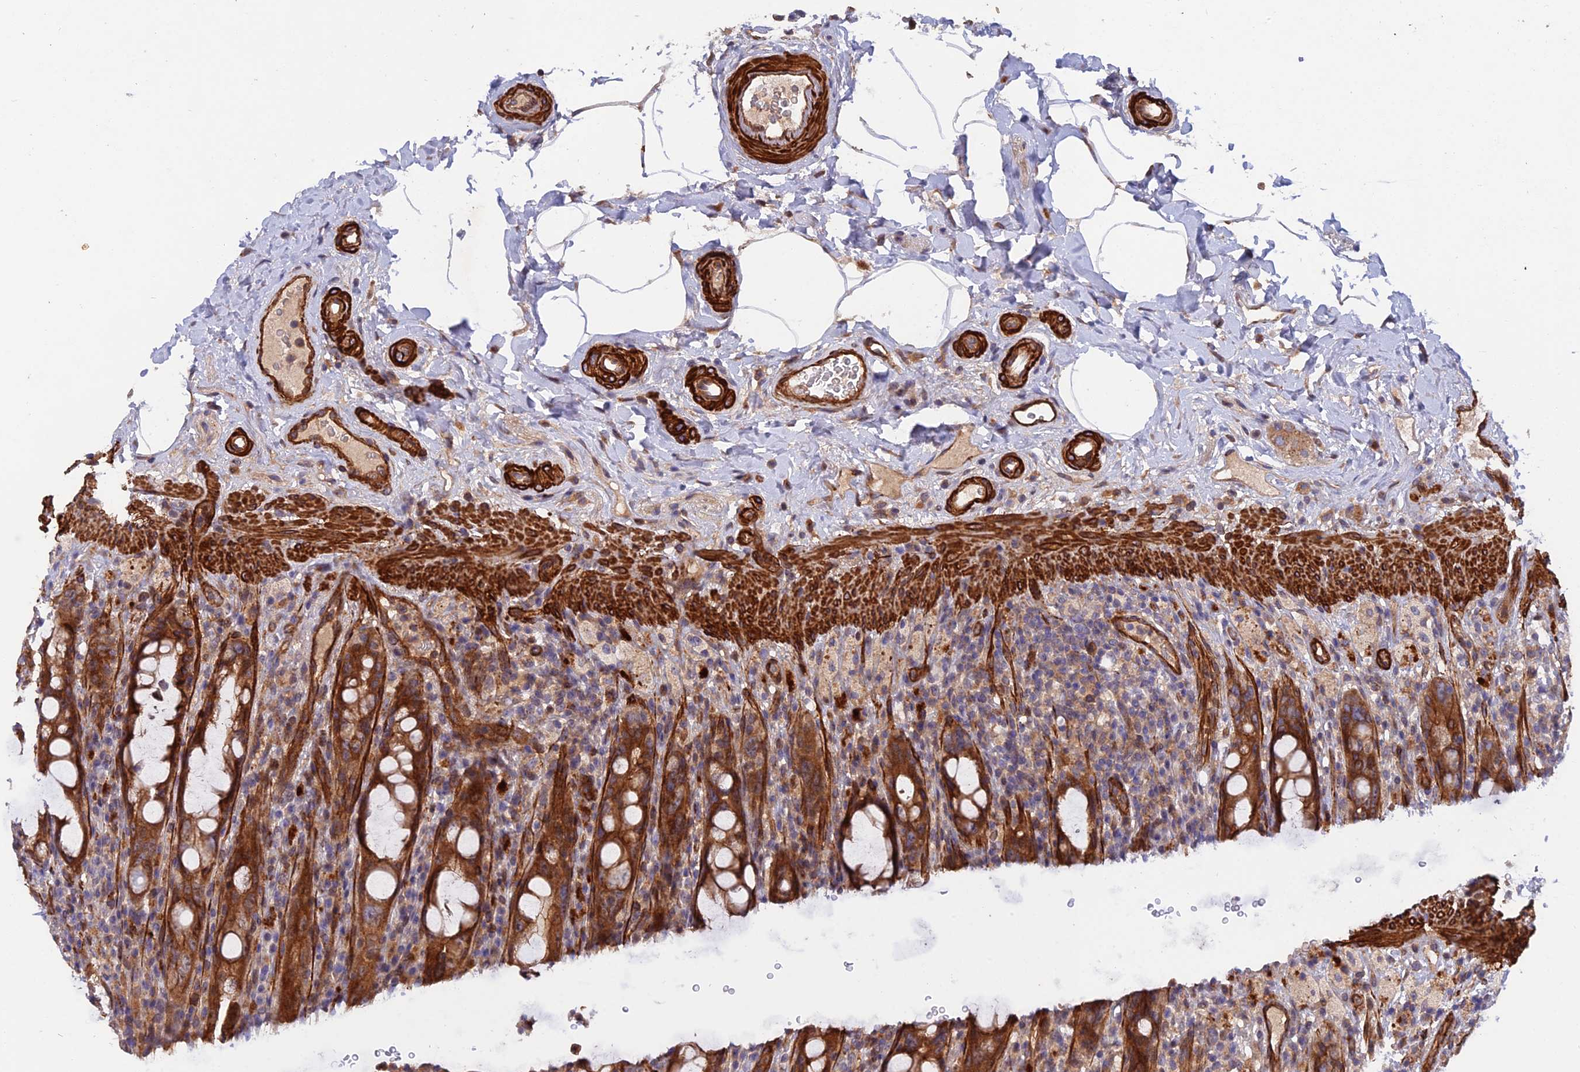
{"staining": {"intensity": "strong", "quantity": ">75%", "location": "cytoplasmic/membranous"}, "tissue": "rectum", "cell_type": "Glandular cells", "image_type": "normal", "snomed": [{"axis": "morphology", "description": "Normal tissue, NOS"}, {"axis": "topography", "description": "Rectum"}], "caption": "IHC image of benign human rectum stained for a protein (brown), which demonstrates high levels of strong cytoplasmic/membranous positivity in approximately >75% of glandular cells.", "gene": "RALGAPA2", "patient": {"sex": "male", "age": 44}}